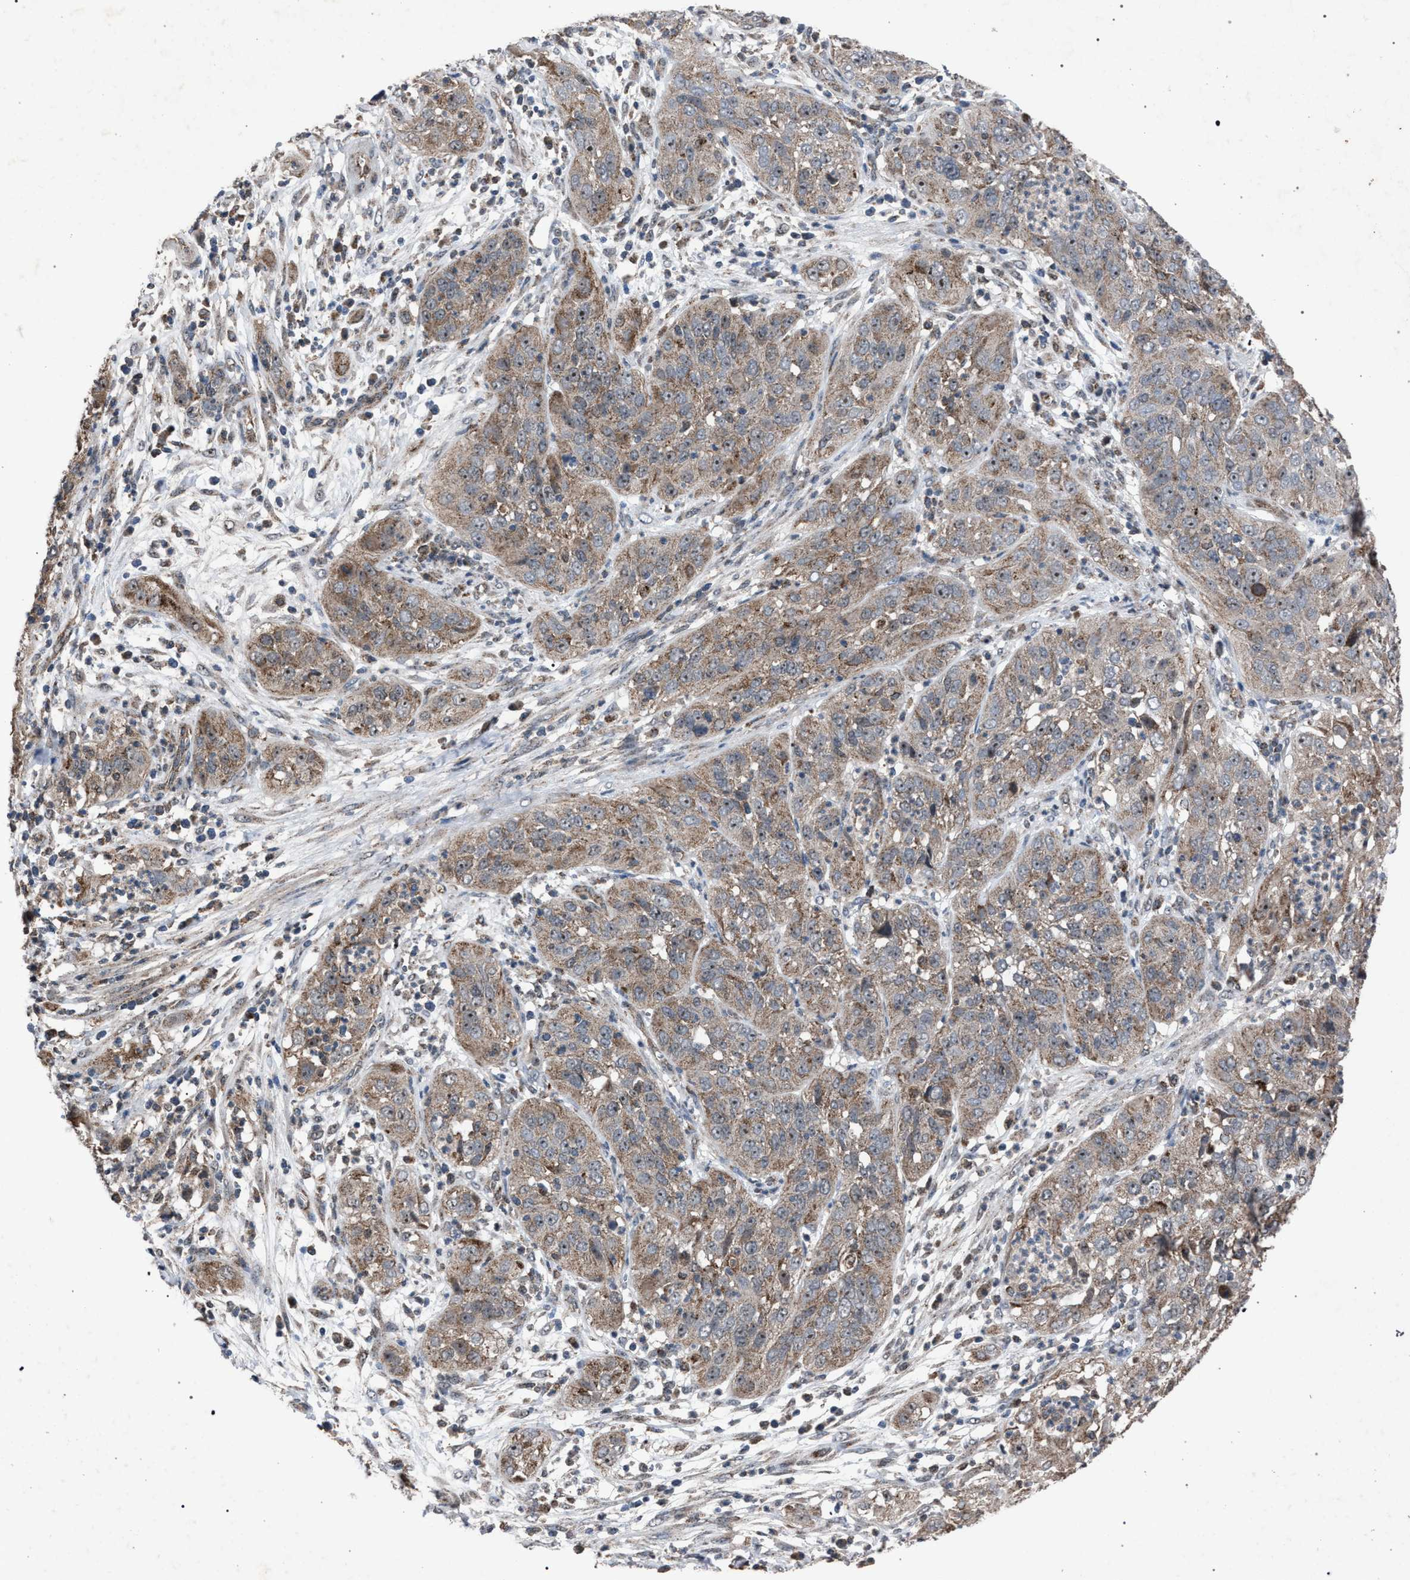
{"staining": {"intensity": "weak", "quantity": ">75%", "location": "cytoplasmic/membranous,nuclear"}, "tissue": "cervical cancer", "cell_type": "Tumor cells", "image_type": "cancer", "snomed": [{"axis": "morphology", "description": "Squamous cell carcinoma, NOS"}, {"axis": "topography", "description": "Cervix"}], "caption": "Cervical cancer (squamous cell carcinoma) stained for a protein (brown) reveals weak cytoplasmic/membranous and nuclear positive positivity in about >75% of tumor cells.", "gene": "HSD17B4", "patient": {"sex": "female", "age": 32}}